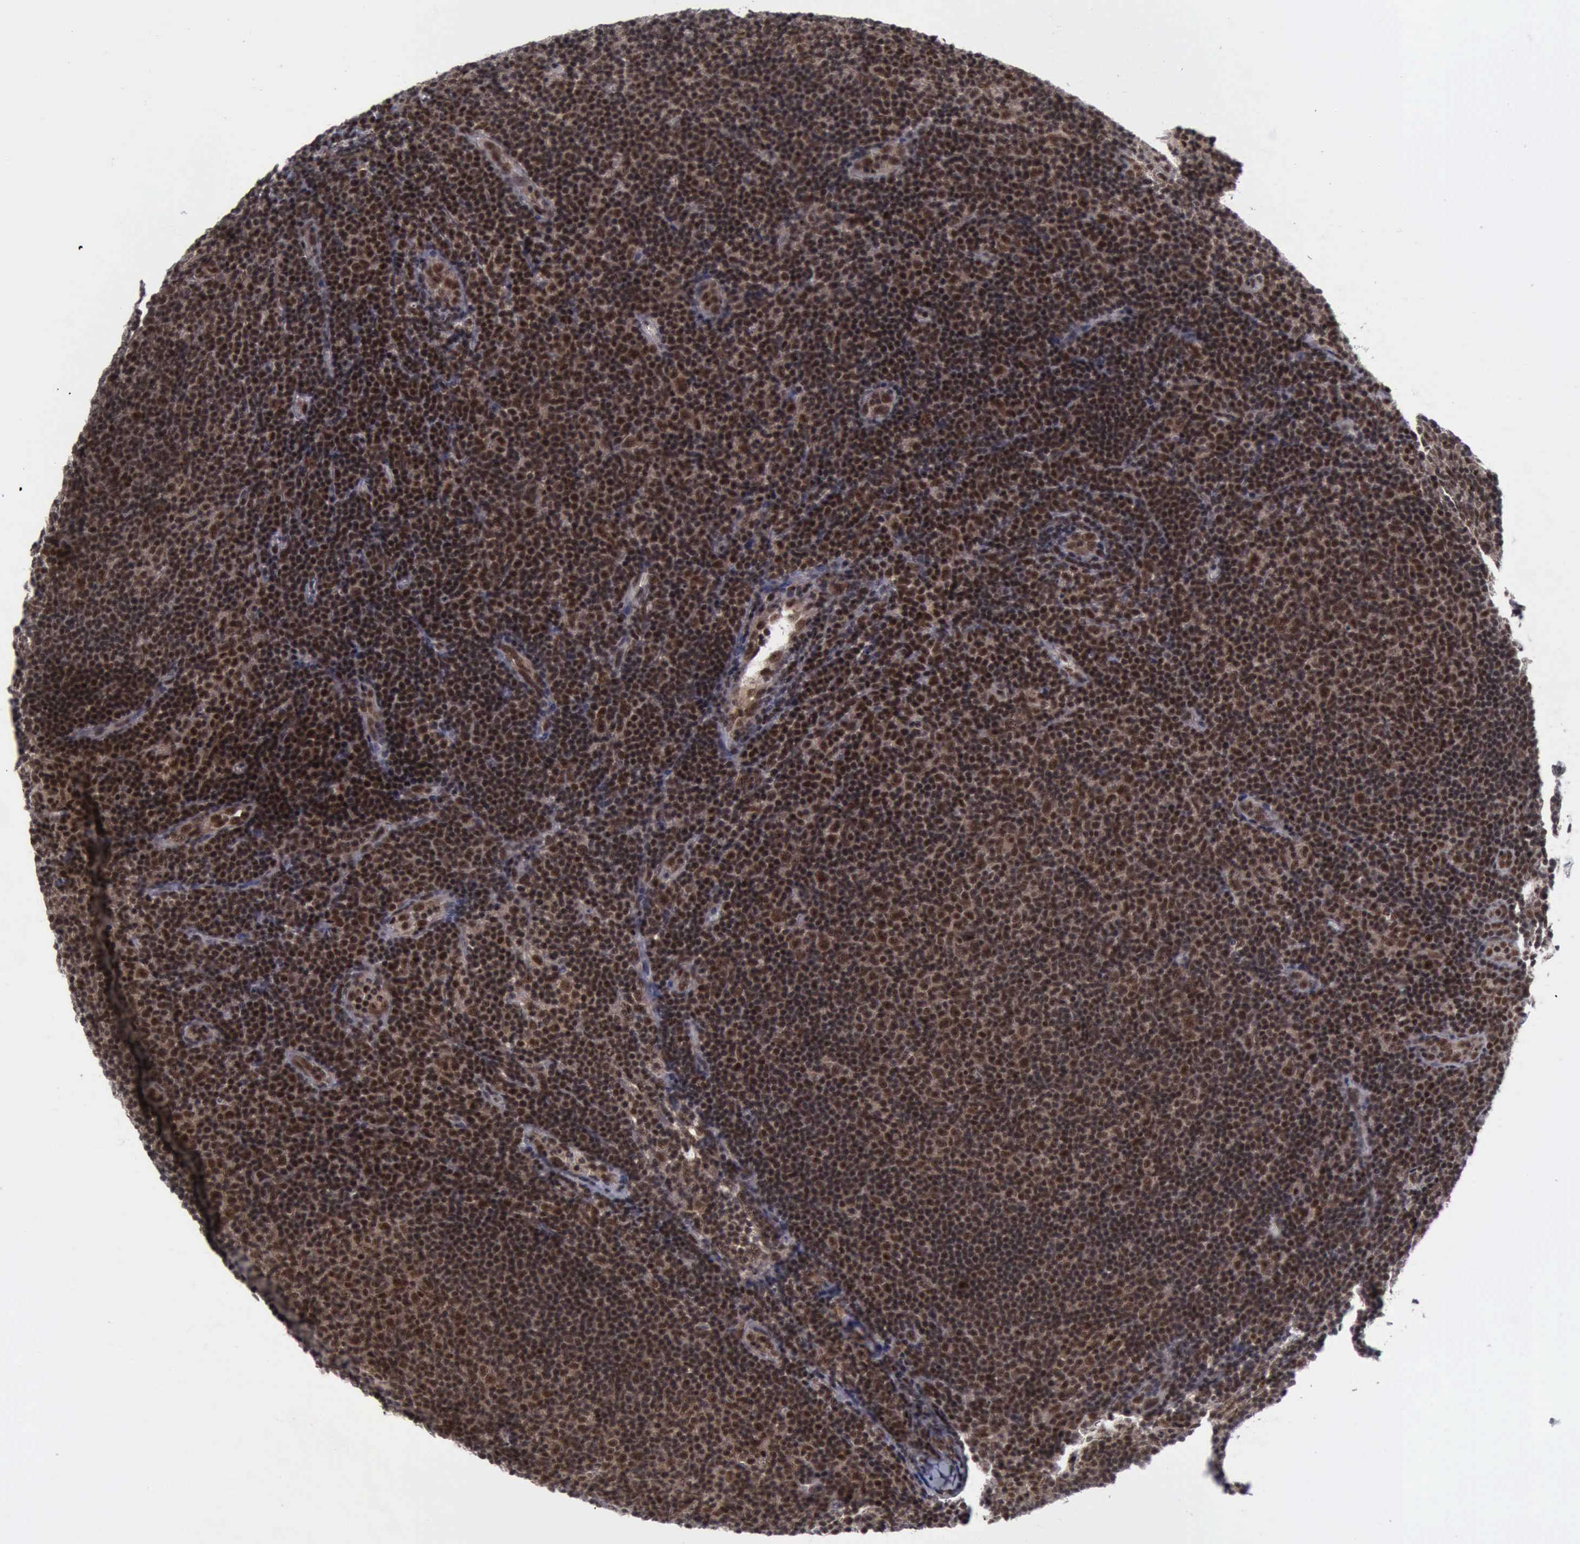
{"staining": {"intensity": "strong", "quantity": ">75%", "location": "cytoplasmic/membranous,nuclear"}, "tissue": "lymphoma", "cell_type": "Tumor cells", "image_type": "cancer", "snomed": [{"axis": "morphology", "description": "Malignant lymphoma, non-Hodgkin's type, Low grade"}, {"axis": "topography", "description": "Lymph node"}], "caption": "Immunohistochemistry micrograph of neoplastic tissue: lymphoma stained using IHC exhibits high levels of strong protein expression localized specifically in the cytoplasmic/membranous and nuclear of tumor cells, appearing as a cytoplasmic/membranous and nuclear brown color.", "gene": "ATM", "patient": {"sex": "male", "age": 49}}